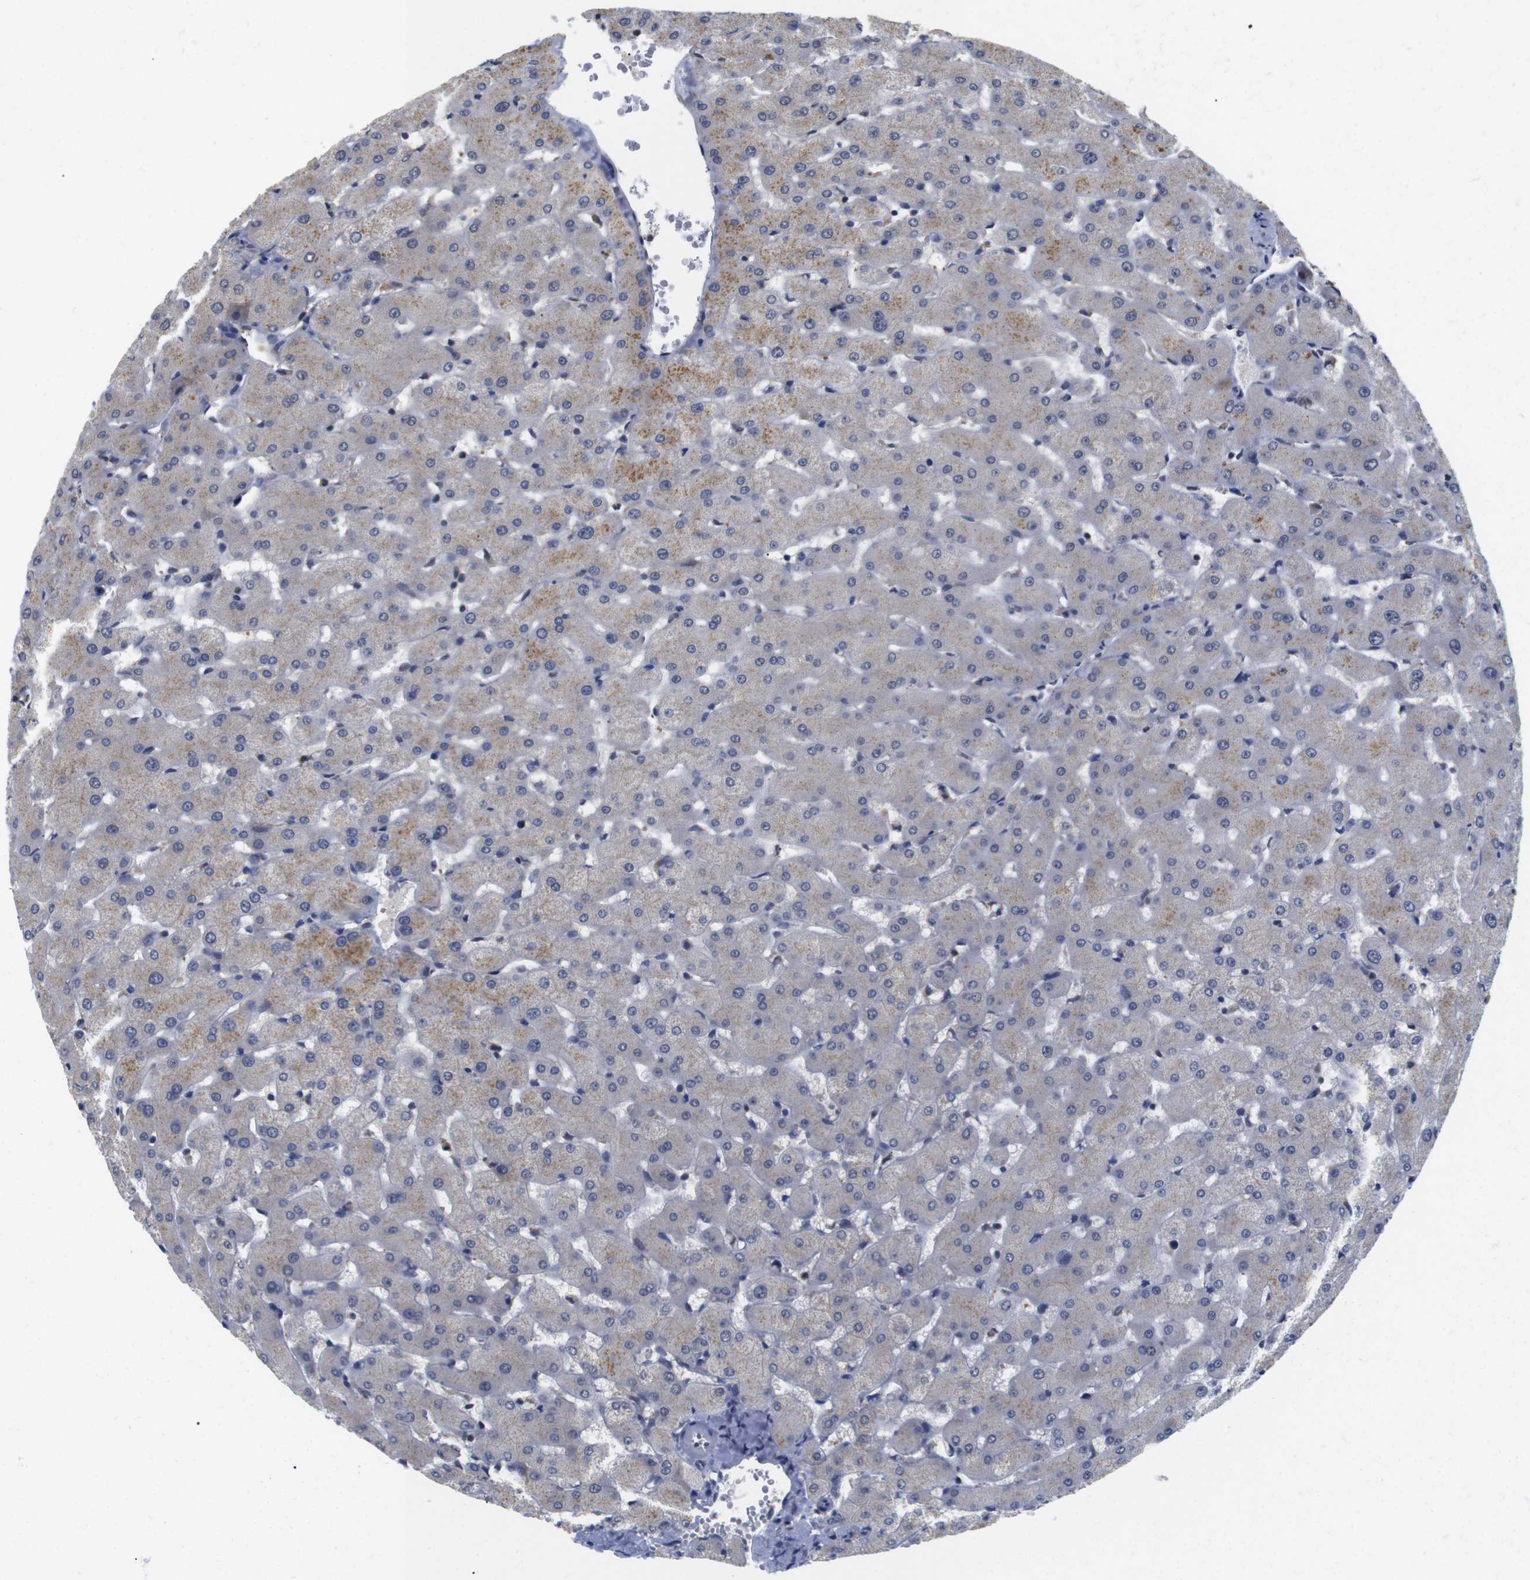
{"staining": {"intensity": "negative", "quantity": "none", "location": "none"}, "tissue": "liver", "cell_type": "Cholangiocytes", "image_type": "normal", "snomed": [{"axis": "morphology", "description": "Normal tissue, NOS"}, {"axis": "topography", "description": "Liver"}], "caption": "This photomicrograph is of normal liver stained with IHC to label a protein in brown with the nuclei are counter-stained blue. There is no expression in cholangiocytes.", "gene": "FNTA", "patient": {"sex": "female", "age": 63}}